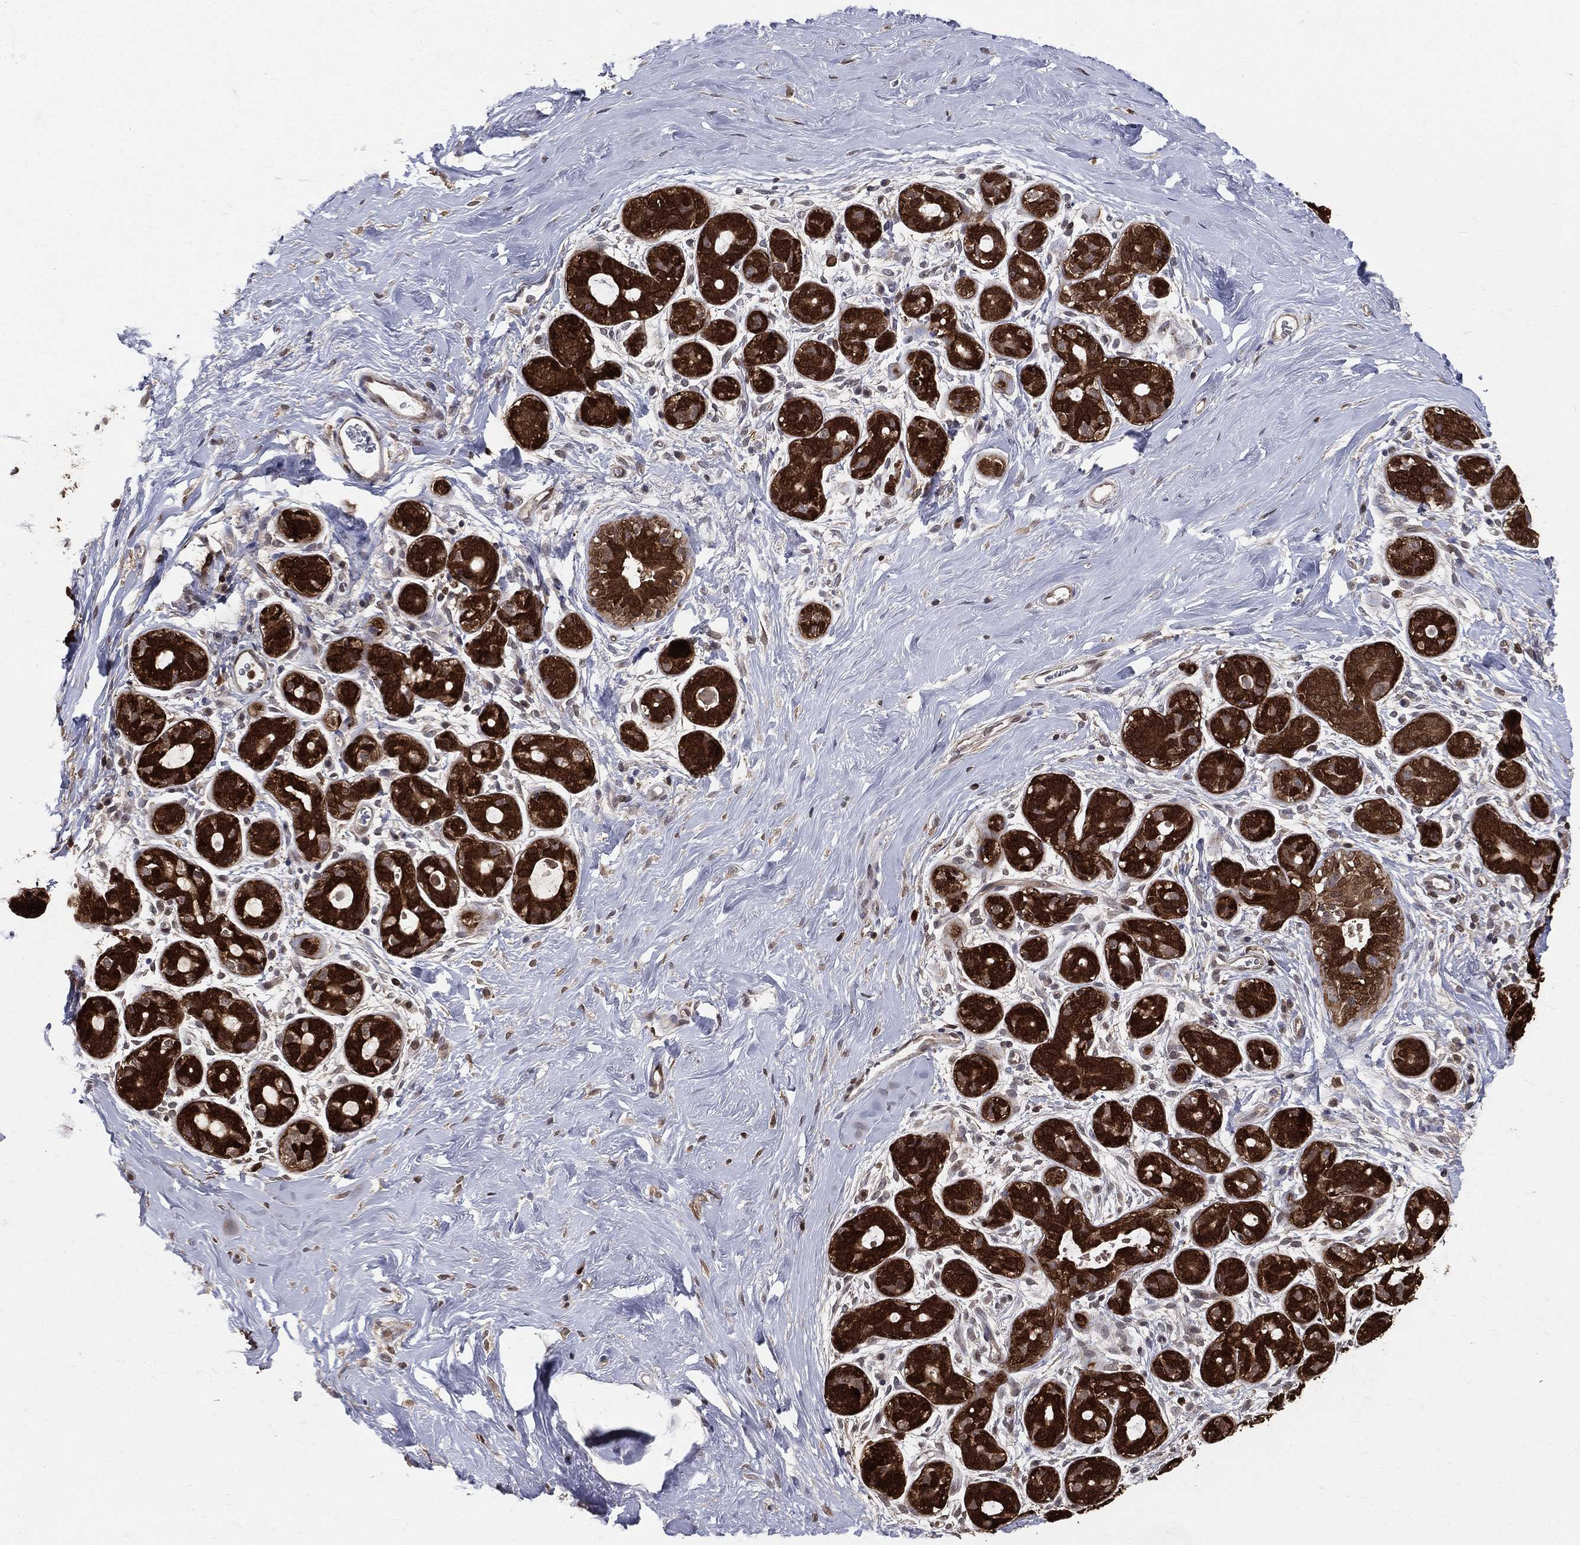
{"staining": {"intensity": "negative", "quantity": "none", "location": "none"}, "tissue": "breast", "cell_type": "Adipocytes", "image_type": "normal", "snomed": [{"axis": "morphology", "description": "Normal tissue, NOS"}, {"axis": "topography", "description": "Breast"}], "caption": "Immunohistochemical staining of normal human breast reveals no significant staining in adipocytes.", "gene": "ENO1", "patient": {"sex": "female", "age": 43}}